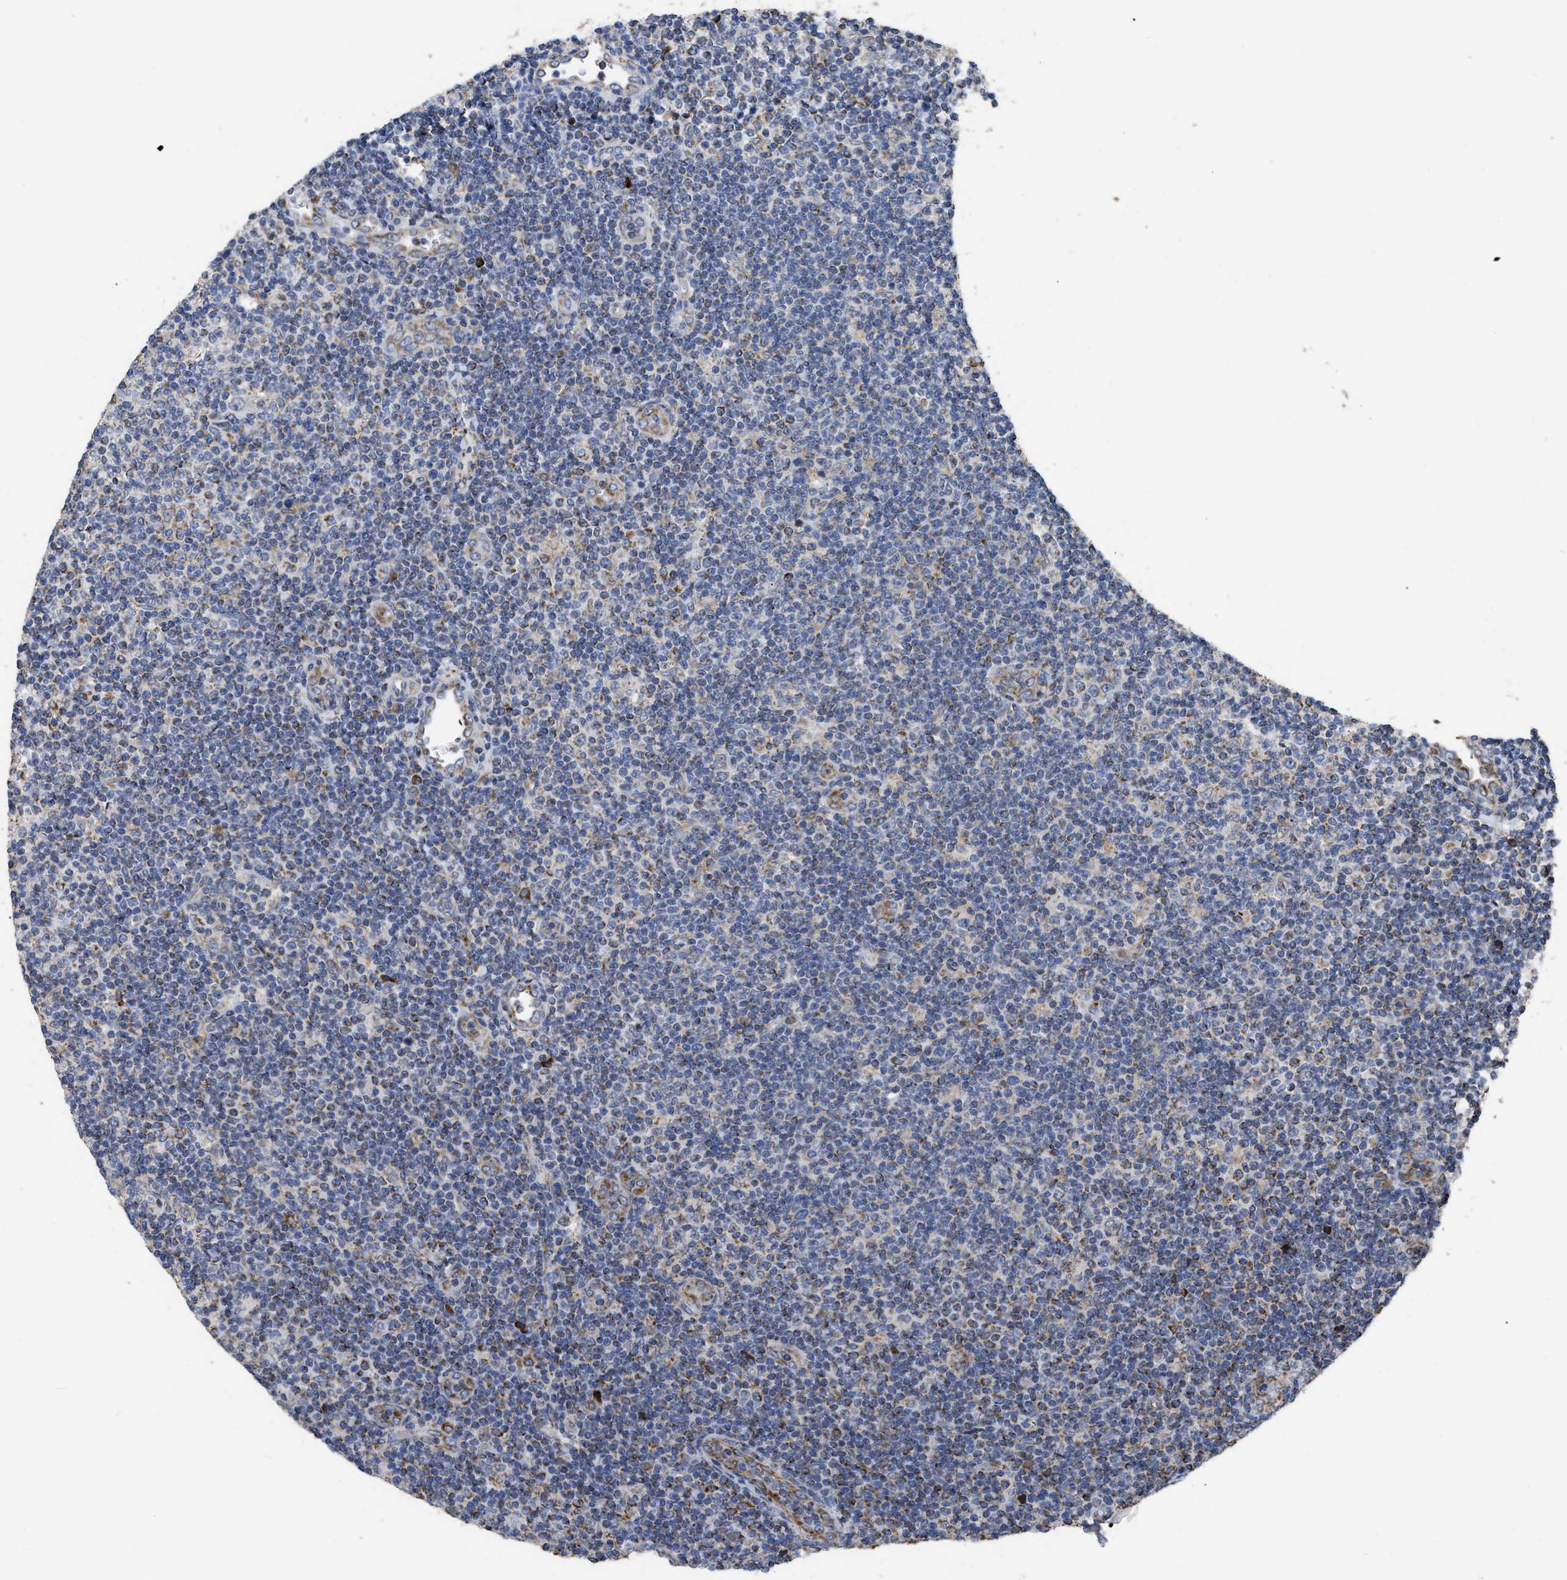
{"staining": {"intensity": "moderate", "quantity": "25%-75%", "location": "cytoplasmic/membranous"}, "tissue": "lymphoma", "cell_type": "Tumor cells", "image_type": "cancer", "snomed": [{"axis": "morphology", "description": "Malignant lymphoma, non-Hodgkin's type, Low grade"}, {"axis": "topography", "description": "Lymph node"}], "caption": "A high-resolution photomicrograph shows immunohistochemistry staining of lymphoma, which reveals moderate cytoplasmic/membranous expression in about 25%-75% of tumor cells. Using DAB (brown) and hematoxylin (blue) stains, captured at high magnification using brightfield microscopy.", "gene": "AK2", "patient": {"sex": "male", "age": 83}}